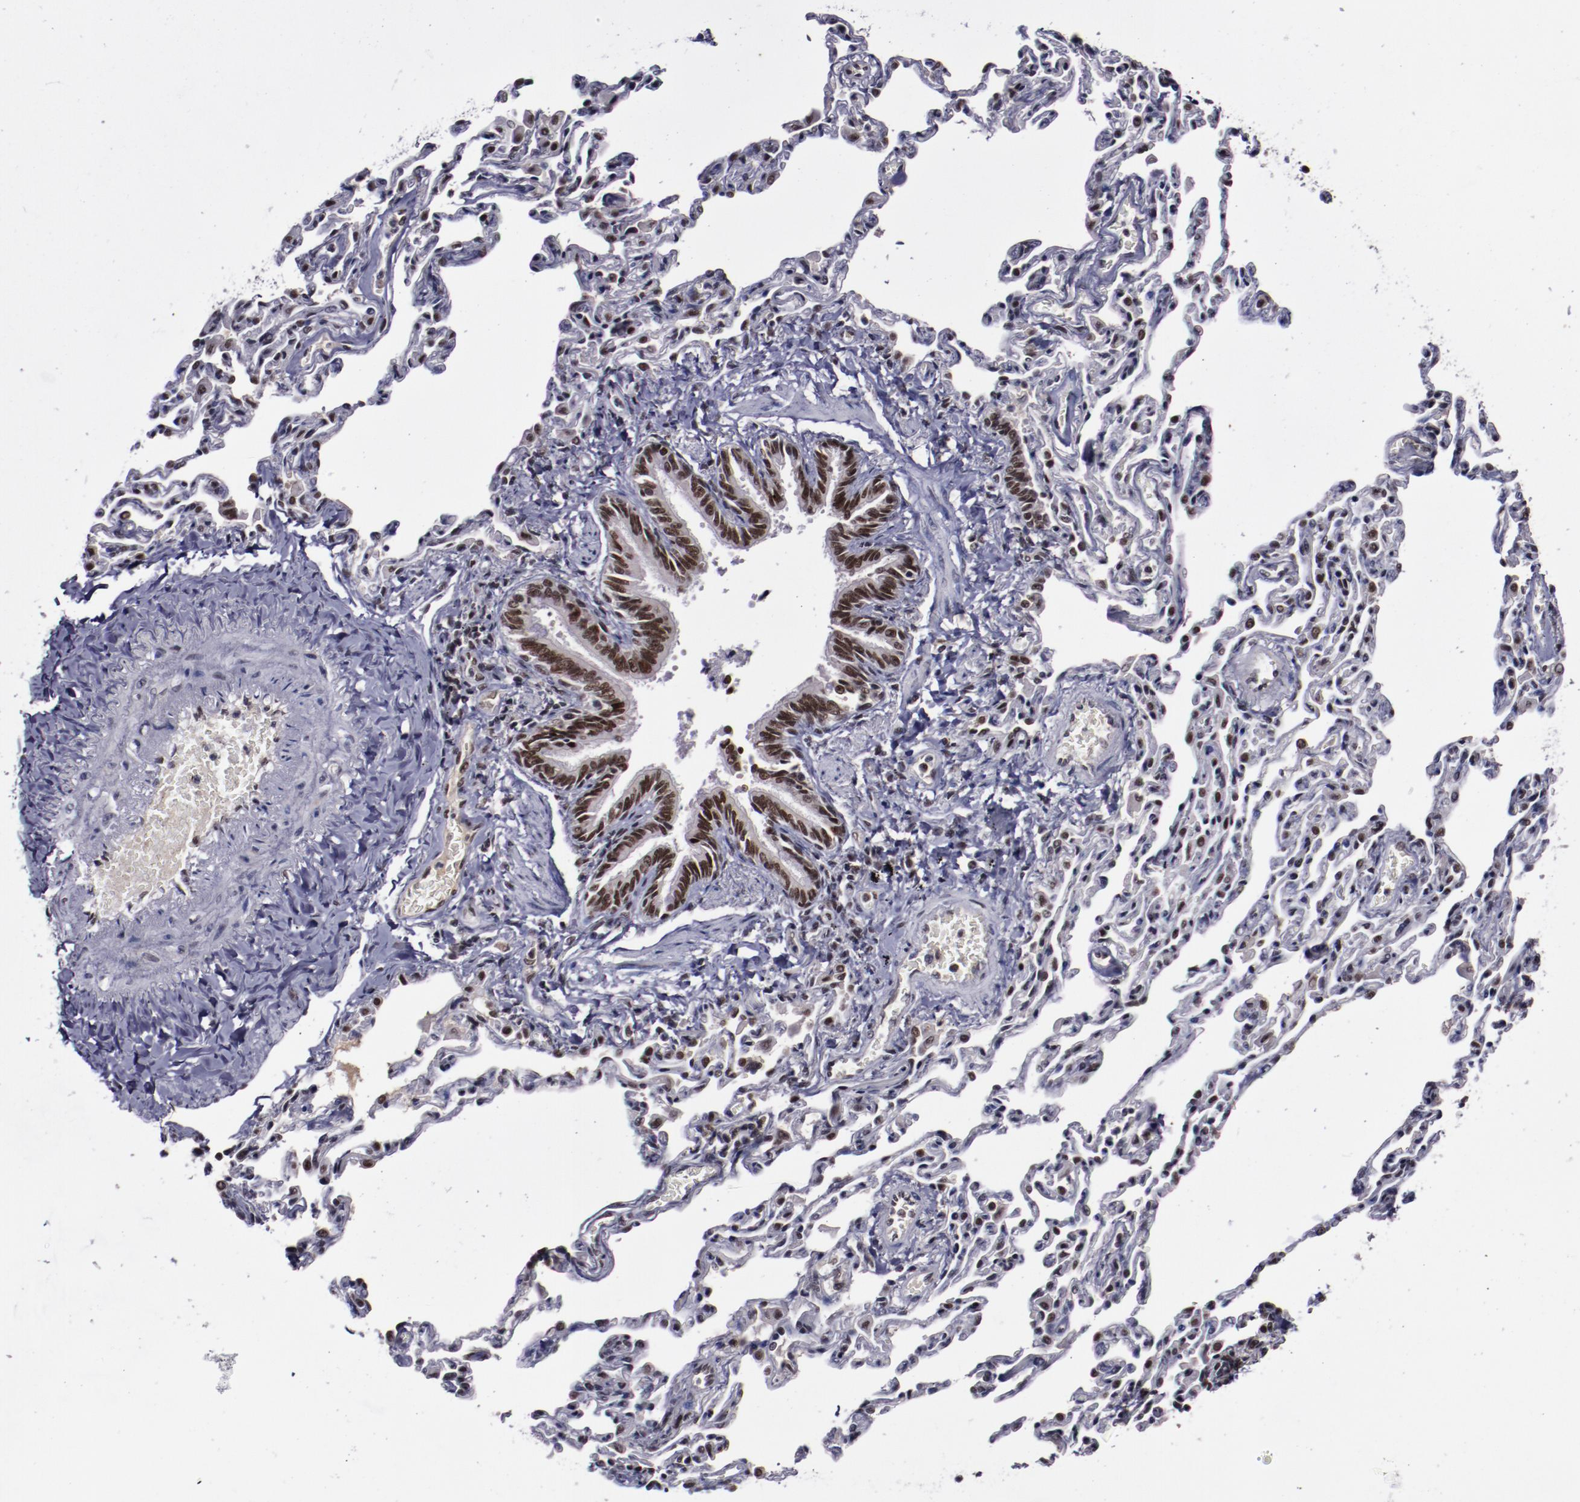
{"staining": {"intensity": "strong", "quantity": ">75%", "location": "nuclear"}, "tissue": "bronchus", "cell_type": "Respiratory epithelial cells", "image_type": "normal", "snomed": [{"axis": "morphology", "description": "Normal tissue, NOS"}, {"axis": "topography", "description": "Lung"}], "caption": "Immunohistochemistry (IHC) image of unremarkable bronchus: bronchus stained using IHC displays high levels of strong protein expression localized specifically in the nuclear of respiratory epithelial cells, appearing as a nuclear brown color.", "gene": "ERH", "patient": {"sex": "male", "age": 64}}